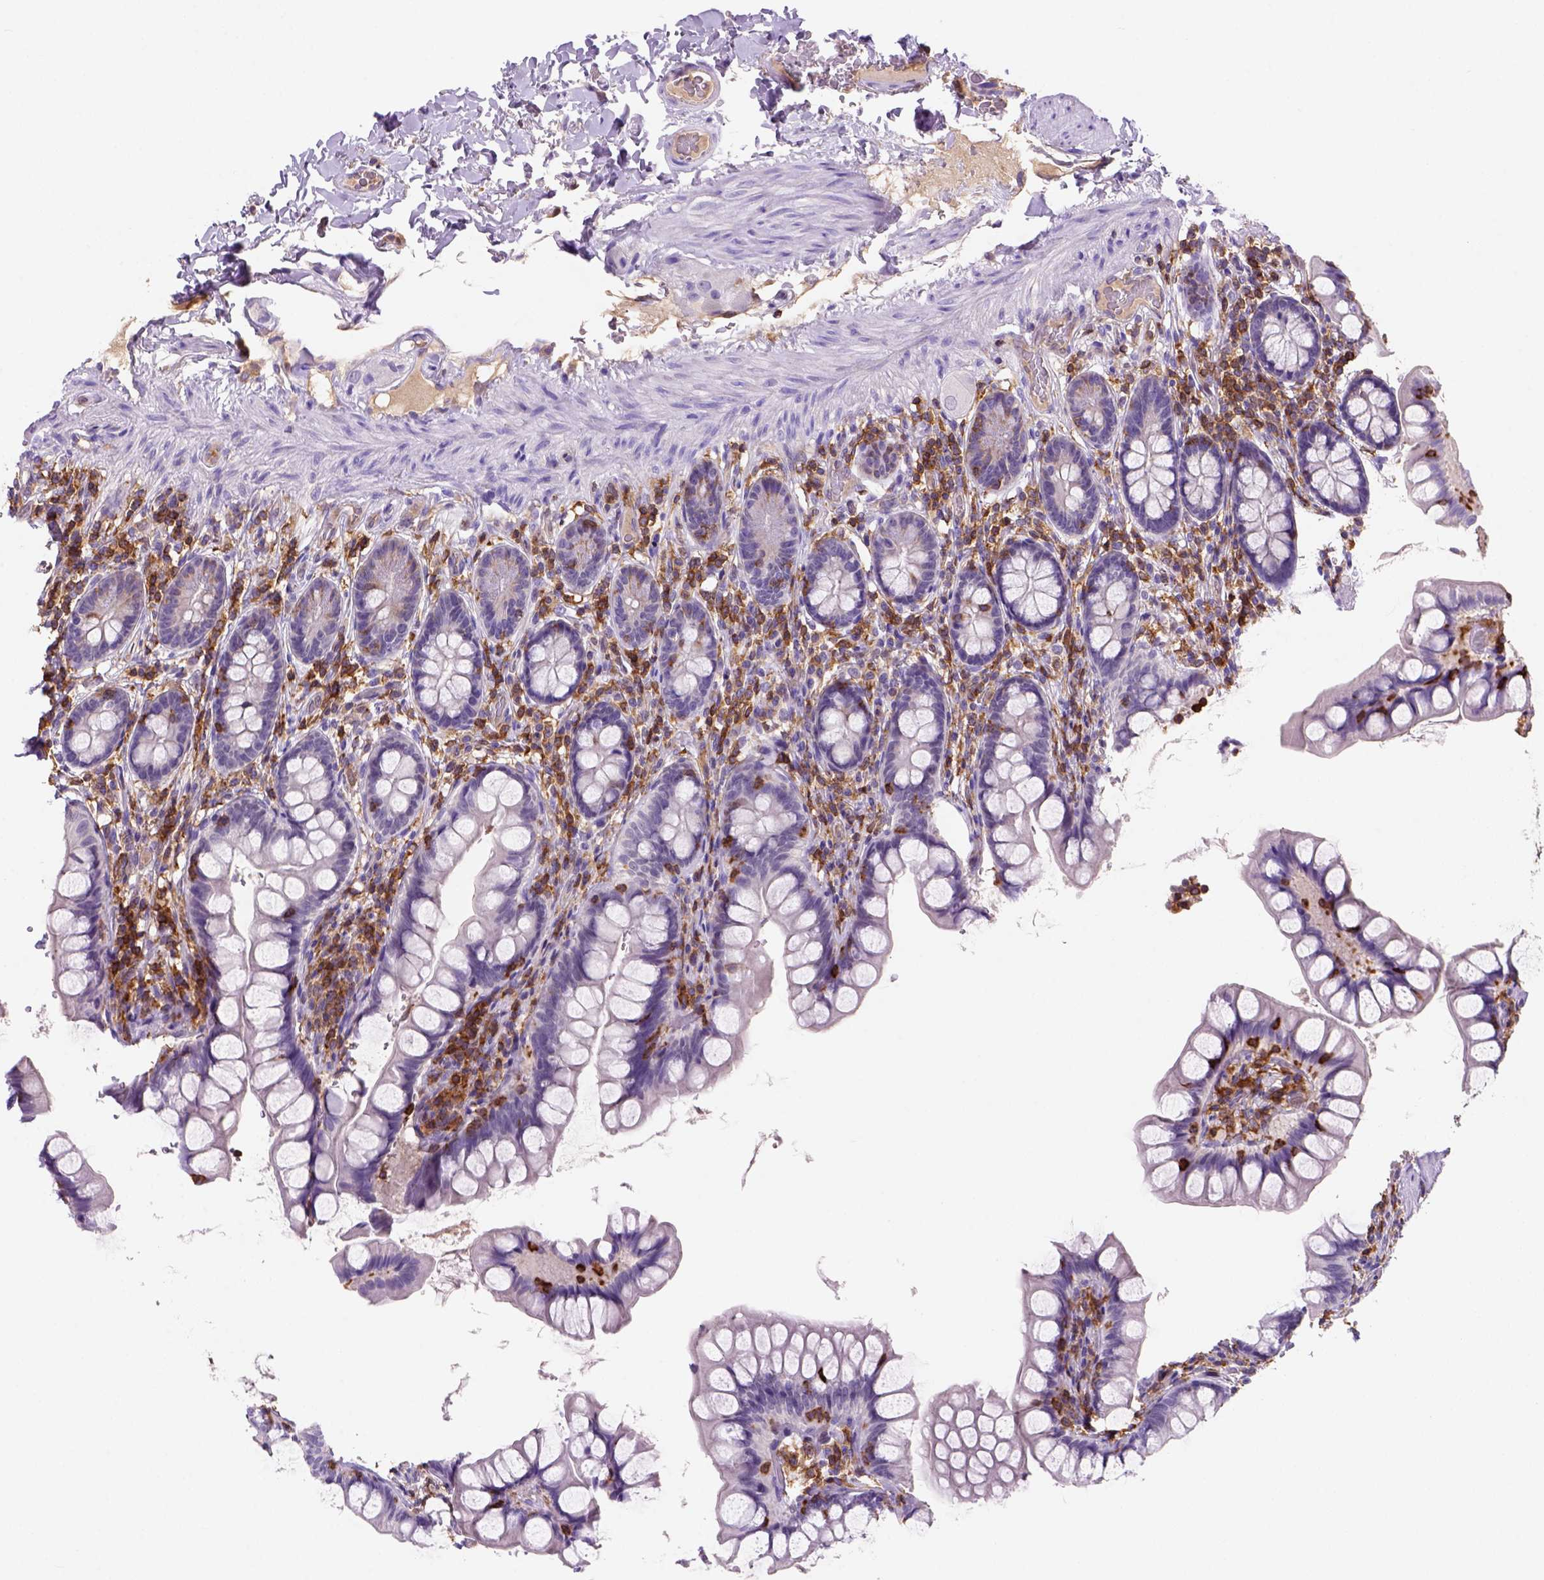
{"staining": {"intensity": "negative", "quantity": "none", "location": "none"}, "tissue": "small intestine", "cell_type": "Glandular cells", "image_type": "normal", "snomed": [{"axis": "morphology", "description": "Normal tissue, NOS"}, {"axis": "topography", "description": "Small intestine"}], "caption": "An immunohistochemistry histopathology image of benign small intestine is shown. There is no staining in glandular cells of small intestine. (DAB immunohistochemistry (IHC) with hematoxylin counter stain).", "gene": "INPP5D", "patient": {"sex": "male", "age": 70}}